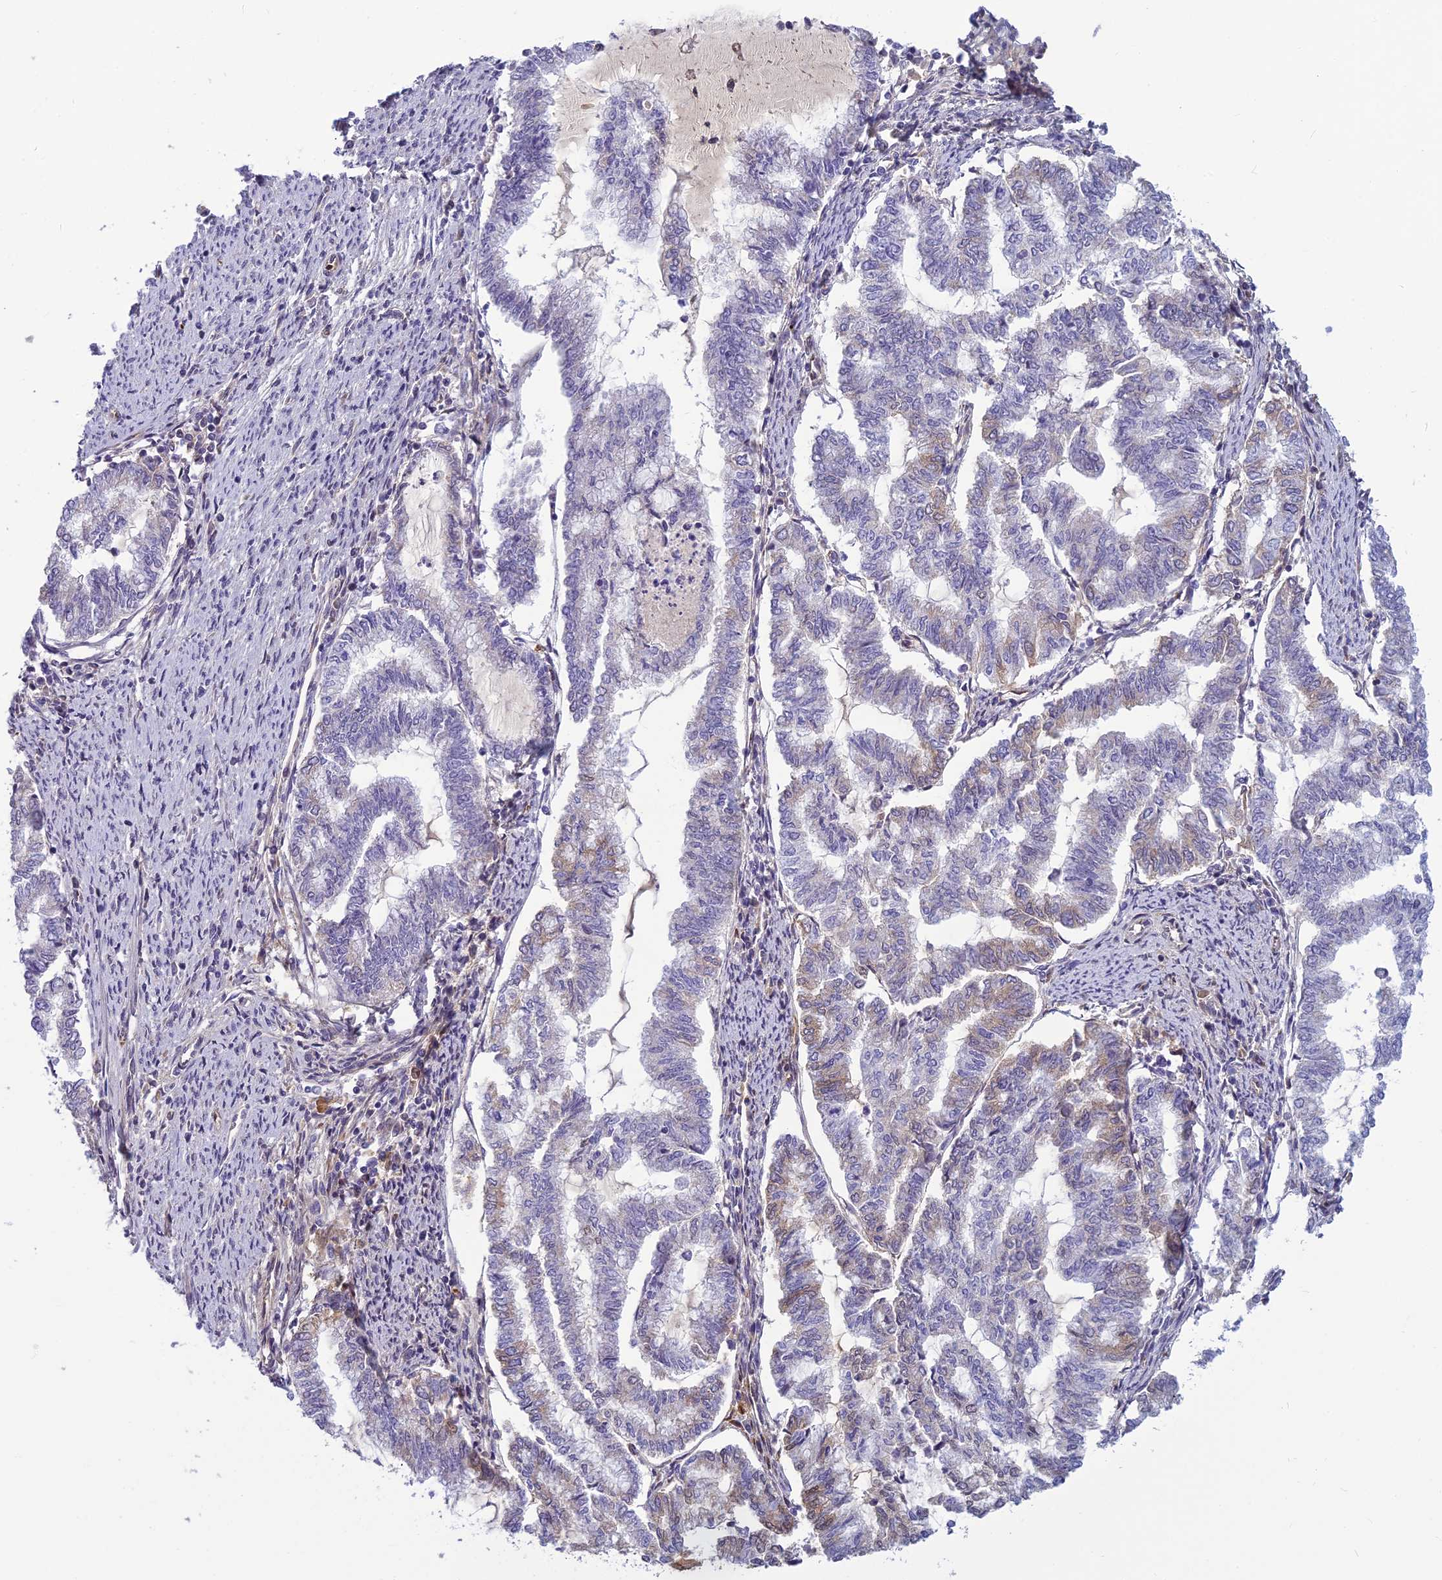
{"staining": {"intensity": "negative", "quantity": "none", "location": "none"}, "tissue": "endometrial cancer", "cell_type": "Tumor cells", "image_type": "cancer", "snomed": [{"axis": "morphology", "description": "Adenocarcinoma, NOS"}, {"axis": "topography", "description": "Endometrium"}], "caption": "Adenocarcinoma (endometrial) stained for a protein using immunohistochemistry shows no positivity tumor cells.", "gene": "CLEC11A", "patient": {"sex": "female", "age": 79}}